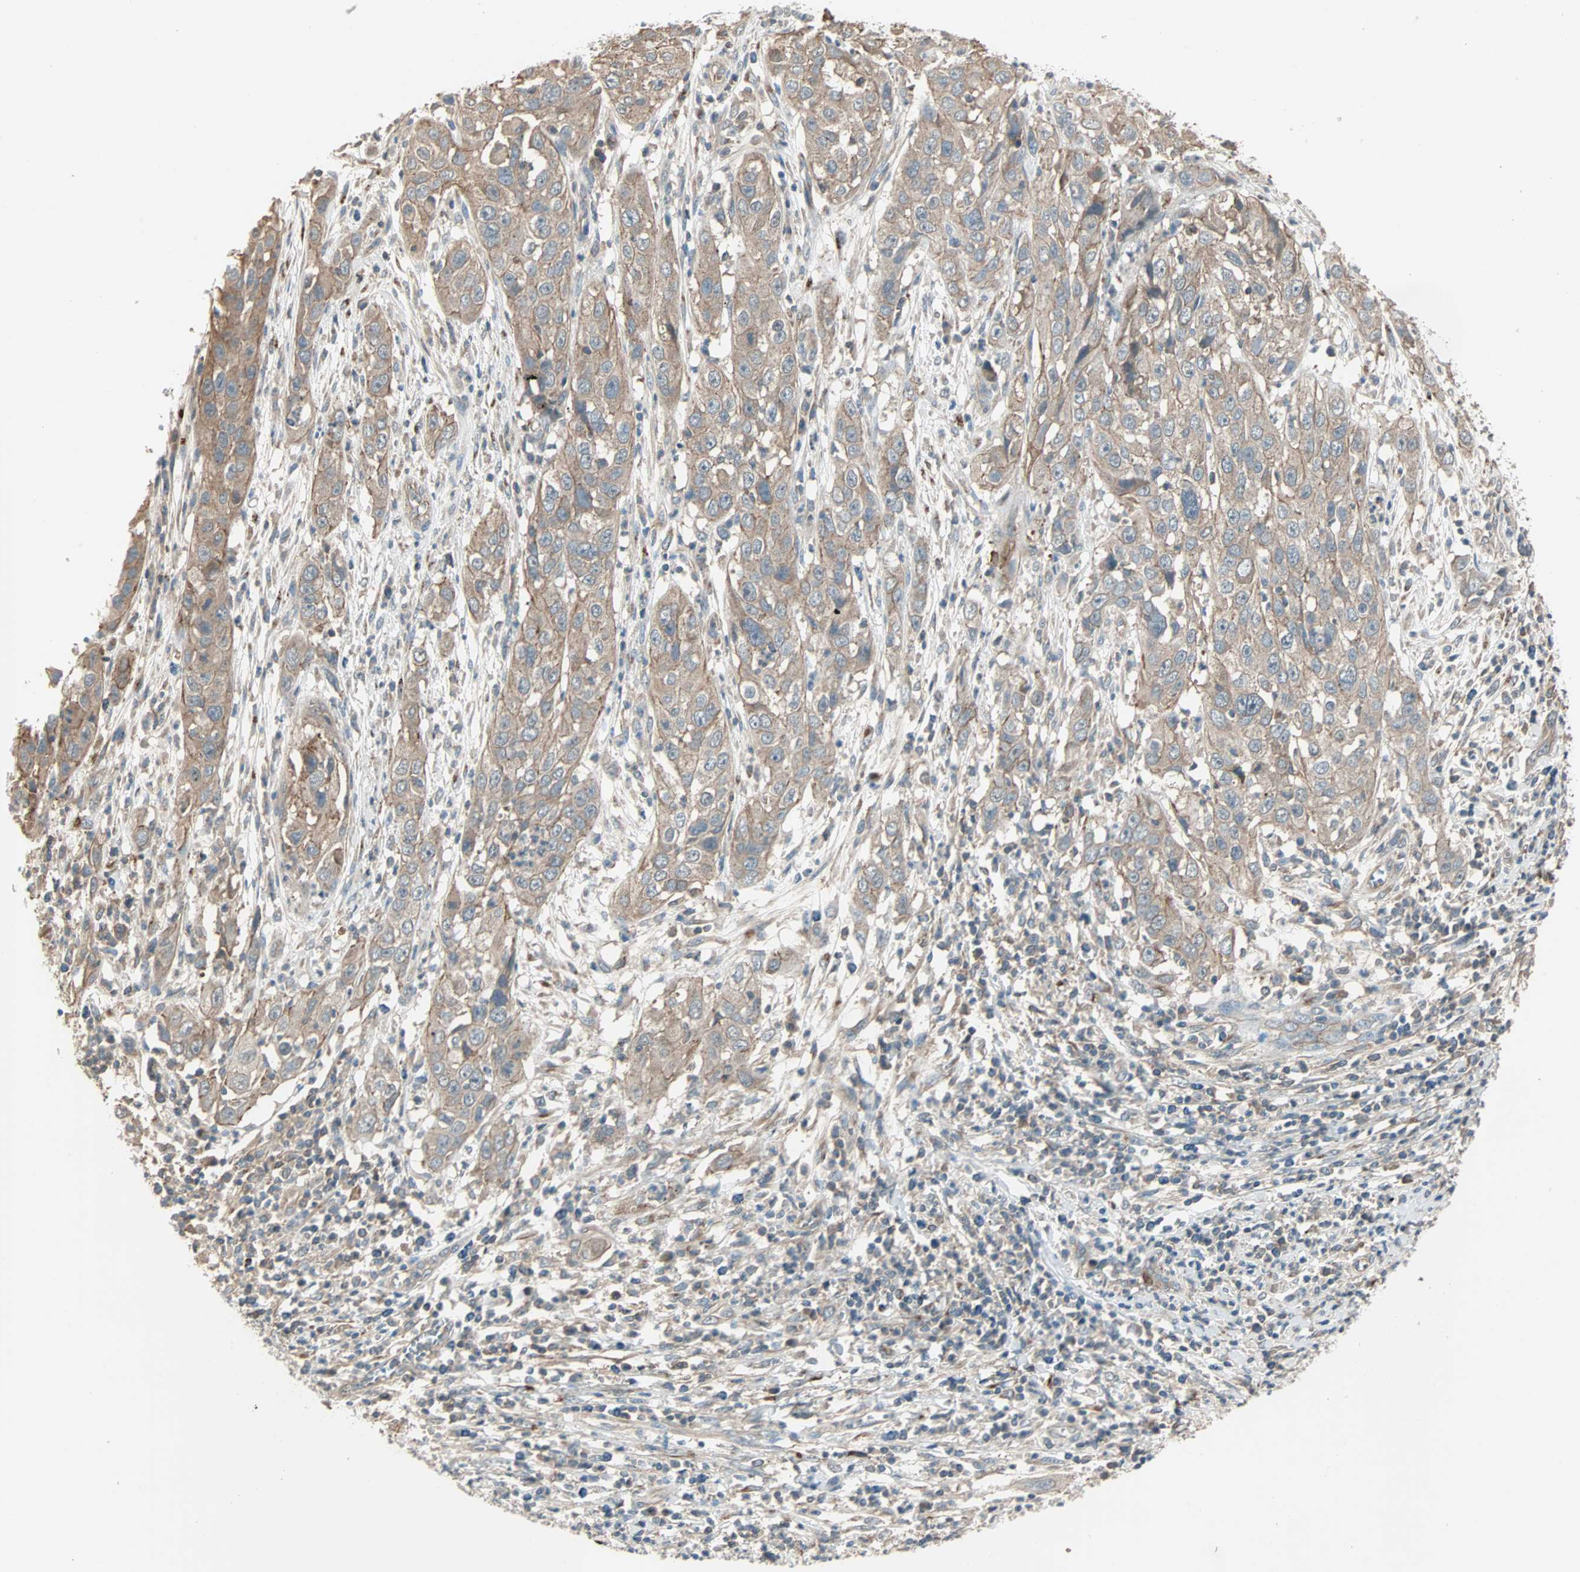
{"staining": {"intensity": "moderate", "quantity": ">75%", "location": "cytoplasmic/membranous"}, "tissue": "cervical cancer", "cell_type": "Tumor cells", "image_type": "cancer", "snomed": [{"axis": "morphology", "description": "Squamous cell carcinoma, NOS"}, {"axis": "topography", "description": "Cervix"}], "caption": "Tumor cells display medium levels of moderate cytoplasmic/membranous staining in approximately >75% of cells in human squamous cell carcinoma (cervical). Immunohistochemistry stains the protein of interest in brown and the nuclei are stained blue.", "gene": "MAP3K21", "patient": {"sex": "female", "age": 32}}